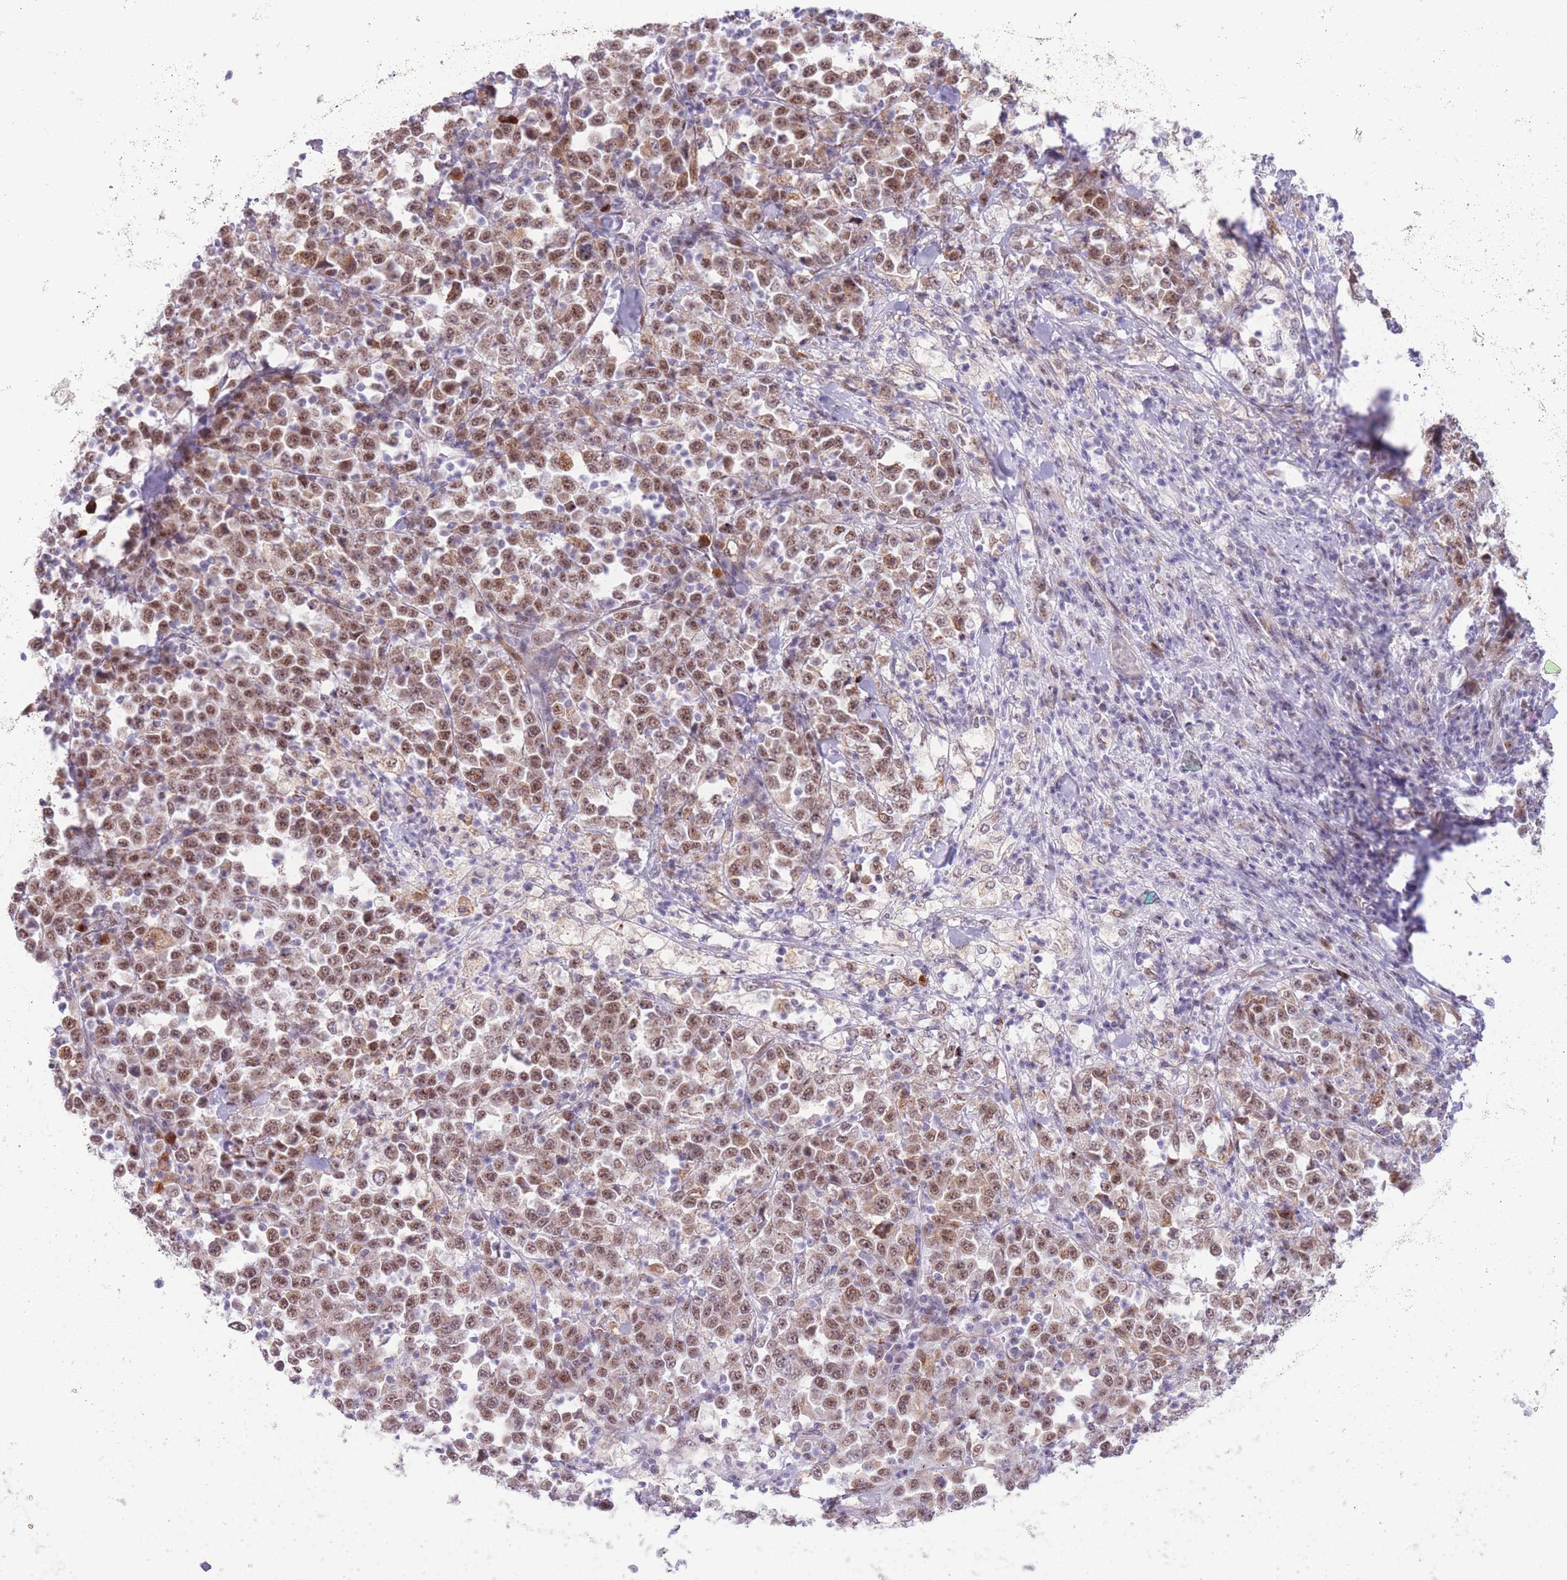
{"staining": {"intensity": "moderate", "quantity": ">75%", "location": "nuclear"}, "tissue": "stomach cancer", "cell_type": "Tumor cells", "image_type": "cancer", "snomed": [{"axis": "morphology", "description": "Normal tissue, NOS"}, {"axis": "morphology", "description": "Adenocarcinoma, NOS"}, {"axis": "topography", "description": "Stomach, upper"}, {"axis": "topography", "description": "Stomach"}], "caption": "Immunohistochemical staining of human stomach cancer (adenocarcinoma) exhibits medium levels of moderate nuclear positivity in approximately >75% of tumor cells. (Brightfield microscopy of DAB IHC at high magnification).", "gene": "CYP2B6", "patient": {"sex": "male", "age": 59}}